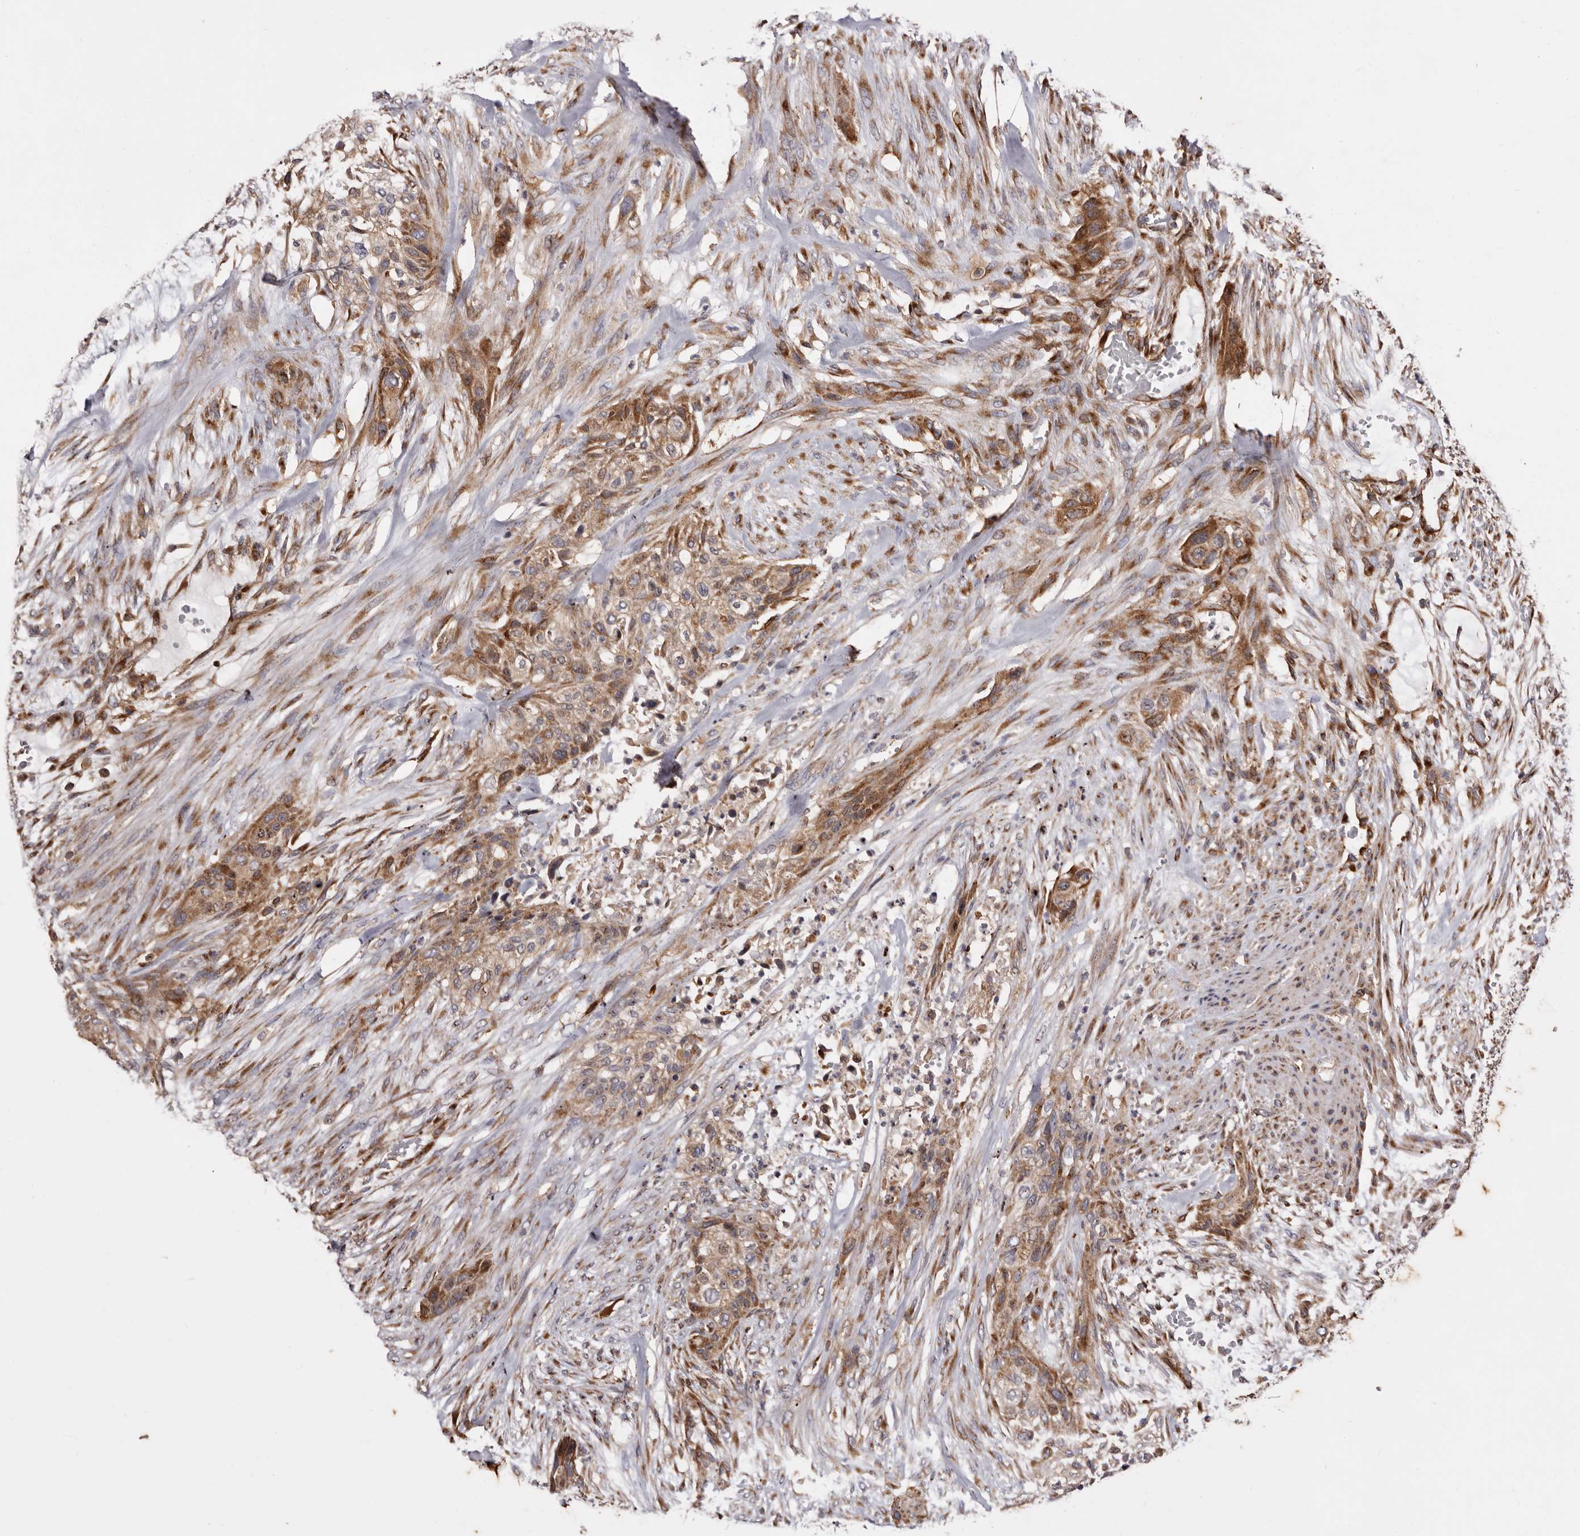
{"staining": {"intensity": "moderate", "quantity": ">75%", "location": "cytoplasmic/membranous"}, "tissue": "urothelial cancer", "cell_type": "Tumor cells", "image_type": "cancer", "snomed": [{"axis": "morphology", "description": "Urothelial carcinoma, High grade"}, {"axis": "topography", "description": "Urinary bladder"}], "caption": "This micrograph shows immunohistochemistry staining of urothelial cancer, with medium moderate cytoplasmic/membranous staining in approximately >75% of tumor cells.", "gene": "COQ8B", "patient": {"sex": "male", "age": 35}}